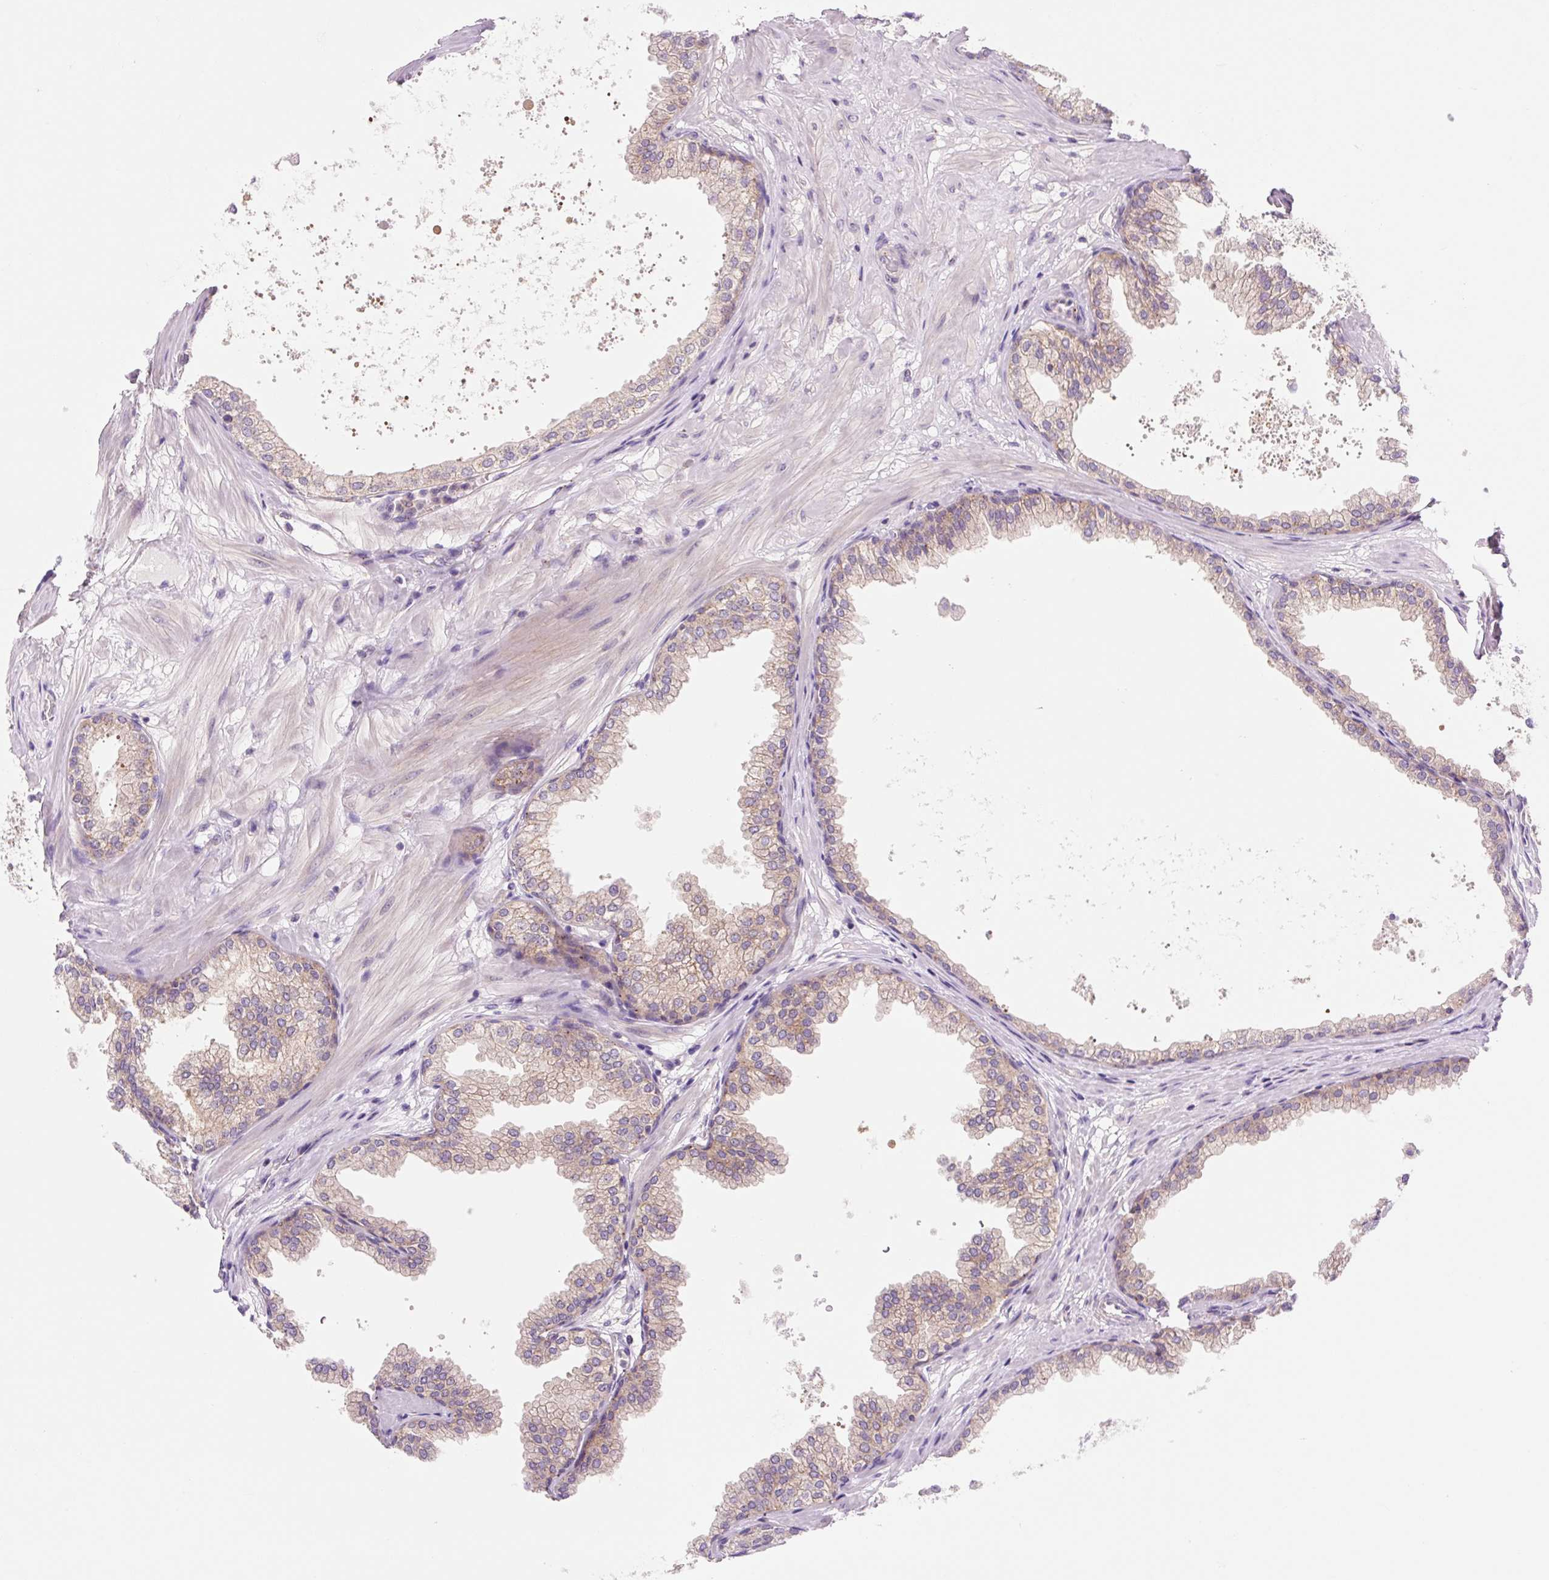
{"staining": {"intensity": "moderate", "quantity": "25%-75%", "location": "cytoplasmic/membranous"}, "tissue": "prostate", "cell_type": "Glandular cells", "image_type": "normal", "snomed": [{"axis": "morphology", "description": "Normal tissue, NOS"}, {"axis": "topography", "description": "Prostate"}], "caption": "Immunohistochemistry (IHC) (DAB (3,3'-diaminobenzidine)) staining of unremarkable prostate demonstrates moderate cytoplasmic/membranous protein positivity in approximately 25%-75% of glandular cells. (DAB (3,3'-diaminobenzidine) IHC with brightfield microscopy, high magnification).", "gene": "VPS4A", "patient": {"sex": "male", "age": 37}}